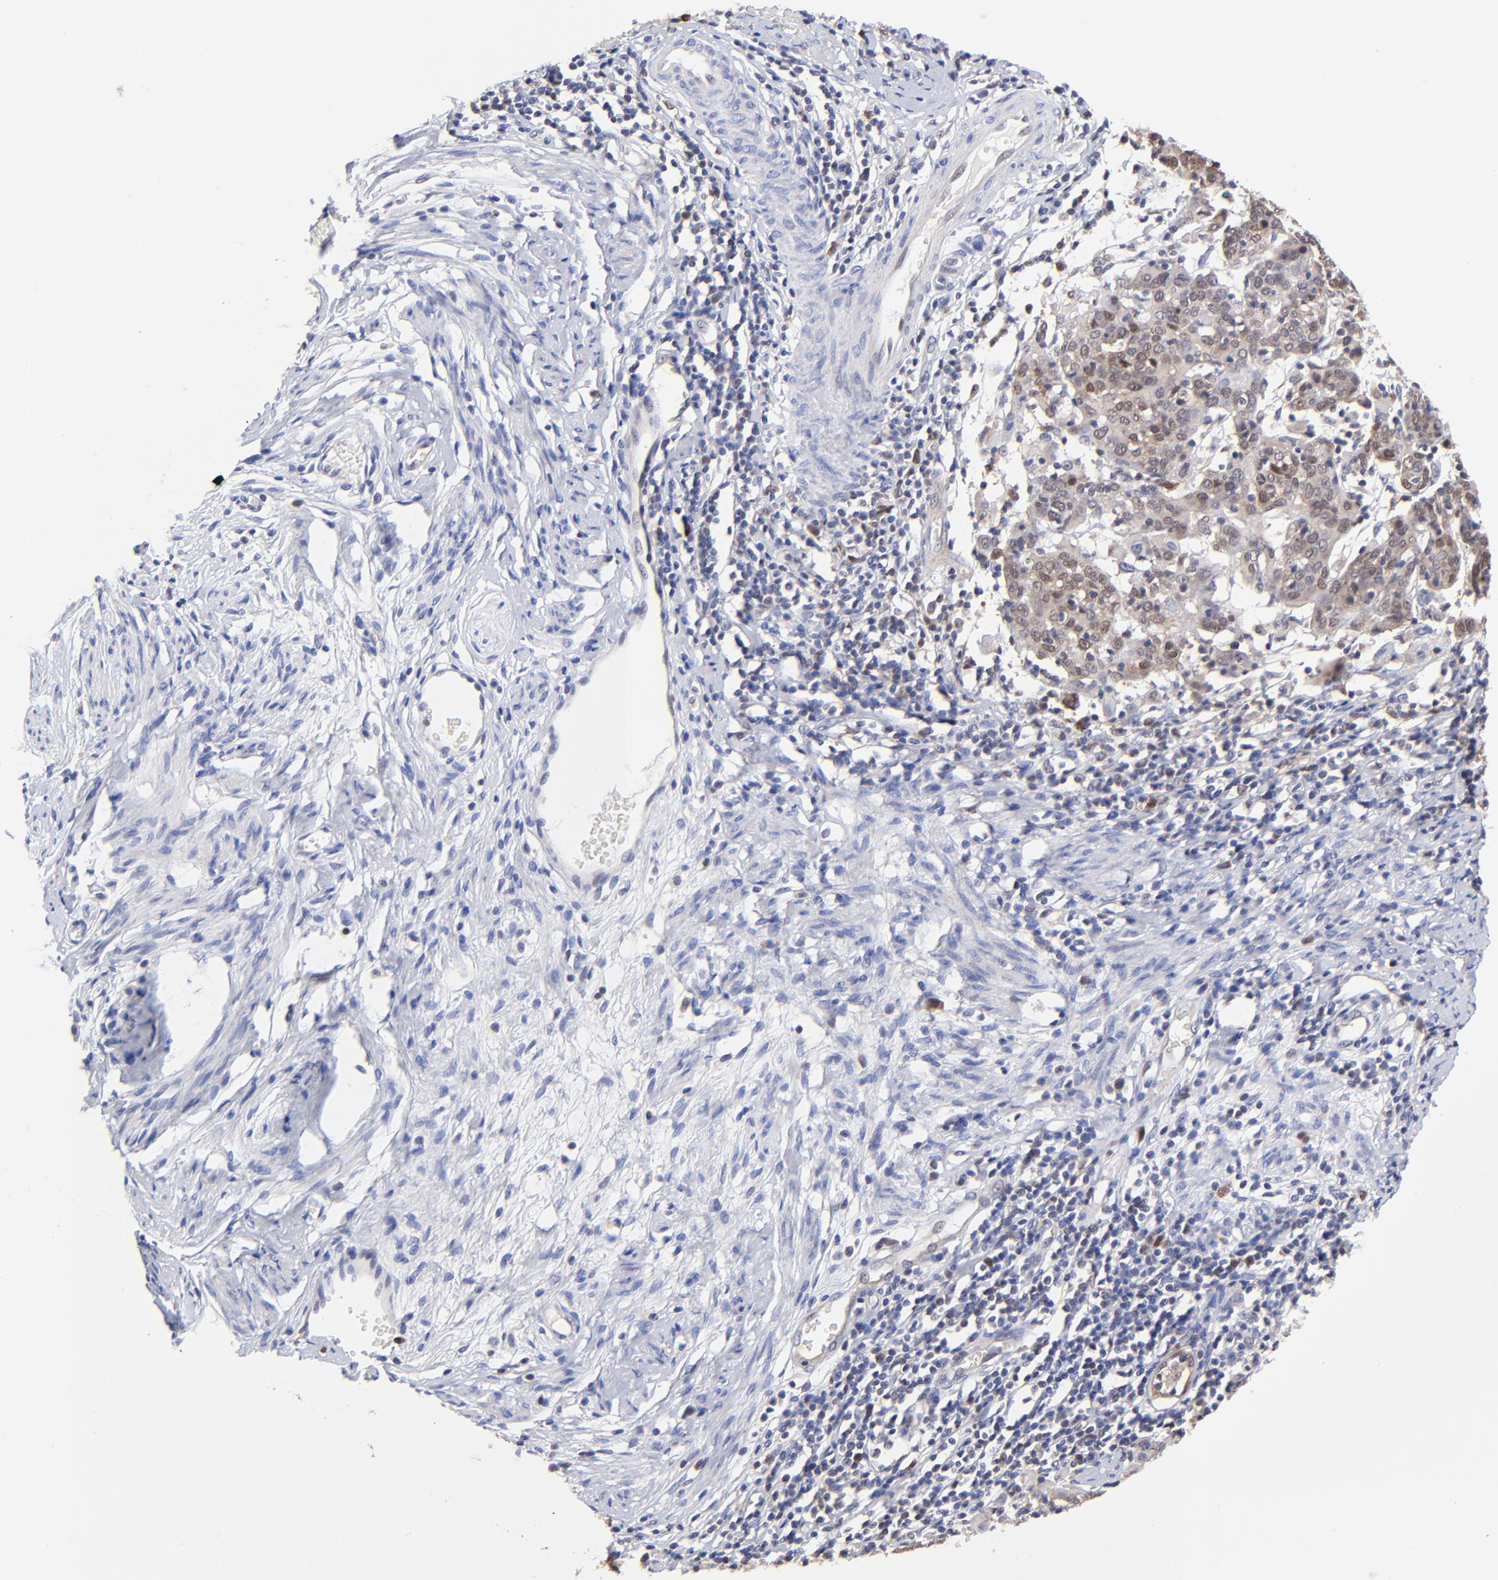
{"staining": {"intensity": "moderate", "quantity": "25%-75%", "location": "cytoplasmic/membranous,nuclear"}, "tissue": "cervical cancer", "cell_type": "Tumor cells", "image_type": "cancer", "snomed": [{"axis": "morphology", "description": "Normal tissue, NOS"}, {"axis": "morphology", "description": "Squamous cell carcinoma, NOS"}, {"axis": "topography", "description": "Cervix"}], "caption": "Immunohistochemical staining of squamous cell carcinoma (cervical) shows medium levels of moderate cytoplasmic/membranous and nuclear staining in about 25%-75% of tumor cells.", "gene": "DCTPP1", "patient": {"sex": "female", "age": 67}}